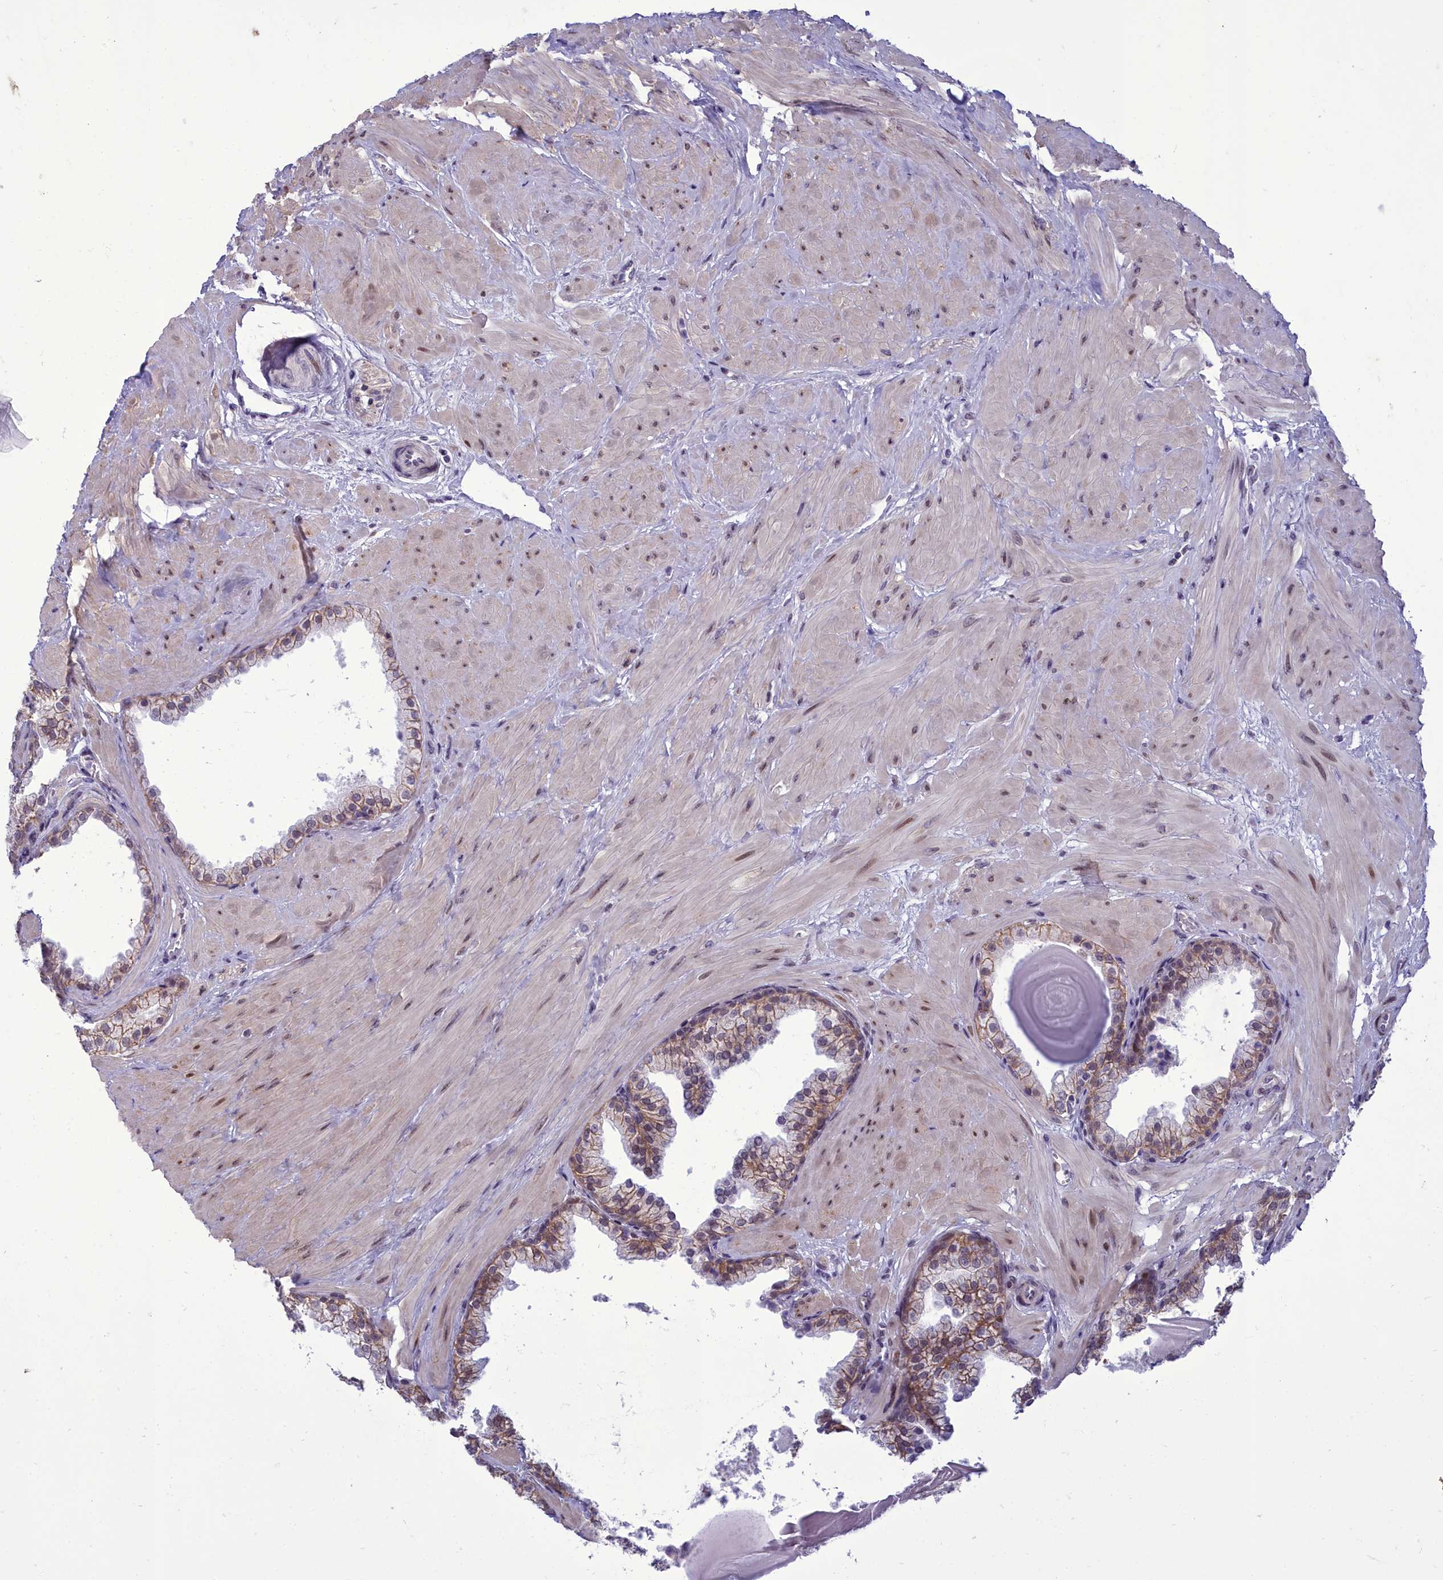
{"staining": {"intensity": "moderate", "quantity": "<25%", "location": "cytoplasmic/membranous"}, "tissue": "prostate", "cell_type": "Glandular cells", "image_type": "normal", "snomed": [{"axis": "morphology", "description": "Normal tissue, NOS"}, {"axis": "topography", "description": "Prostate"}], "caption": "A photomicrograph of prostate stained for a protein demonstrates moderate cytoplasmic/membranous brown staining in glandular cells.", "gene": "CEACAM19", "patient": {"sex": "male", "age": 48}}